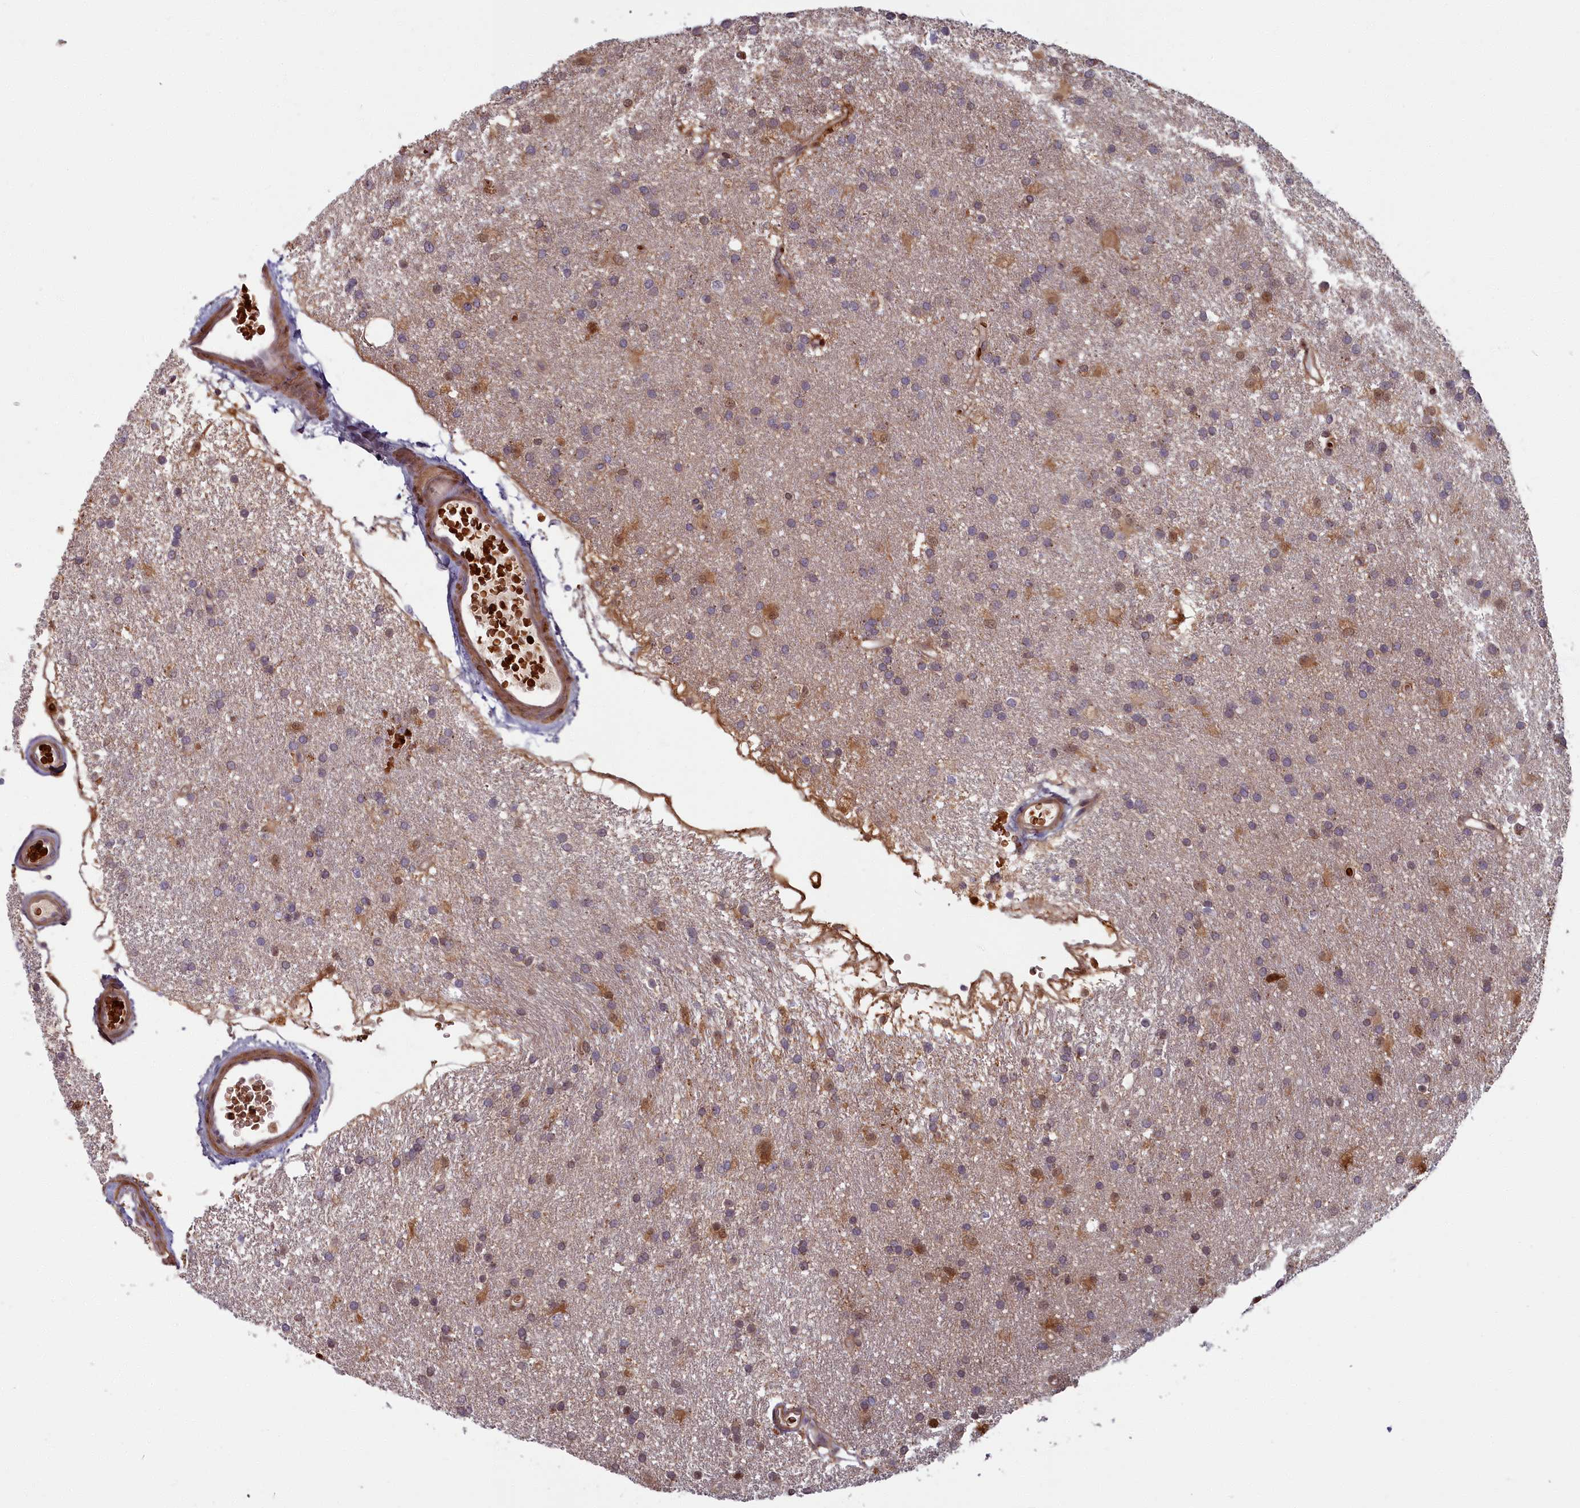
{"staining": {"intensity": "moderate", "quantity": "<25%", "location": "cytoplasmic/membranous"}, "tissue": "glioma", "cell_type": "Tumor cells", "image_type": "cancer", "snomed": [{"axis": "morphology", "description": "Glioma, malignant, High grade"}, {"axis": "topography", "description": "Brain"}], "caption": "Immunohistochemistry histopathology image of neoplastic tissue: malignant glioma (high-grade) stained using IHC displays low levels of moderate protein expression localized specifically in the cytoplasmic/membranous of tumor cells, appearing as a cytoplasmic/membranous brown color.", "gene": "BLVRB", "patient": {"sex": "male", "age": 77}}